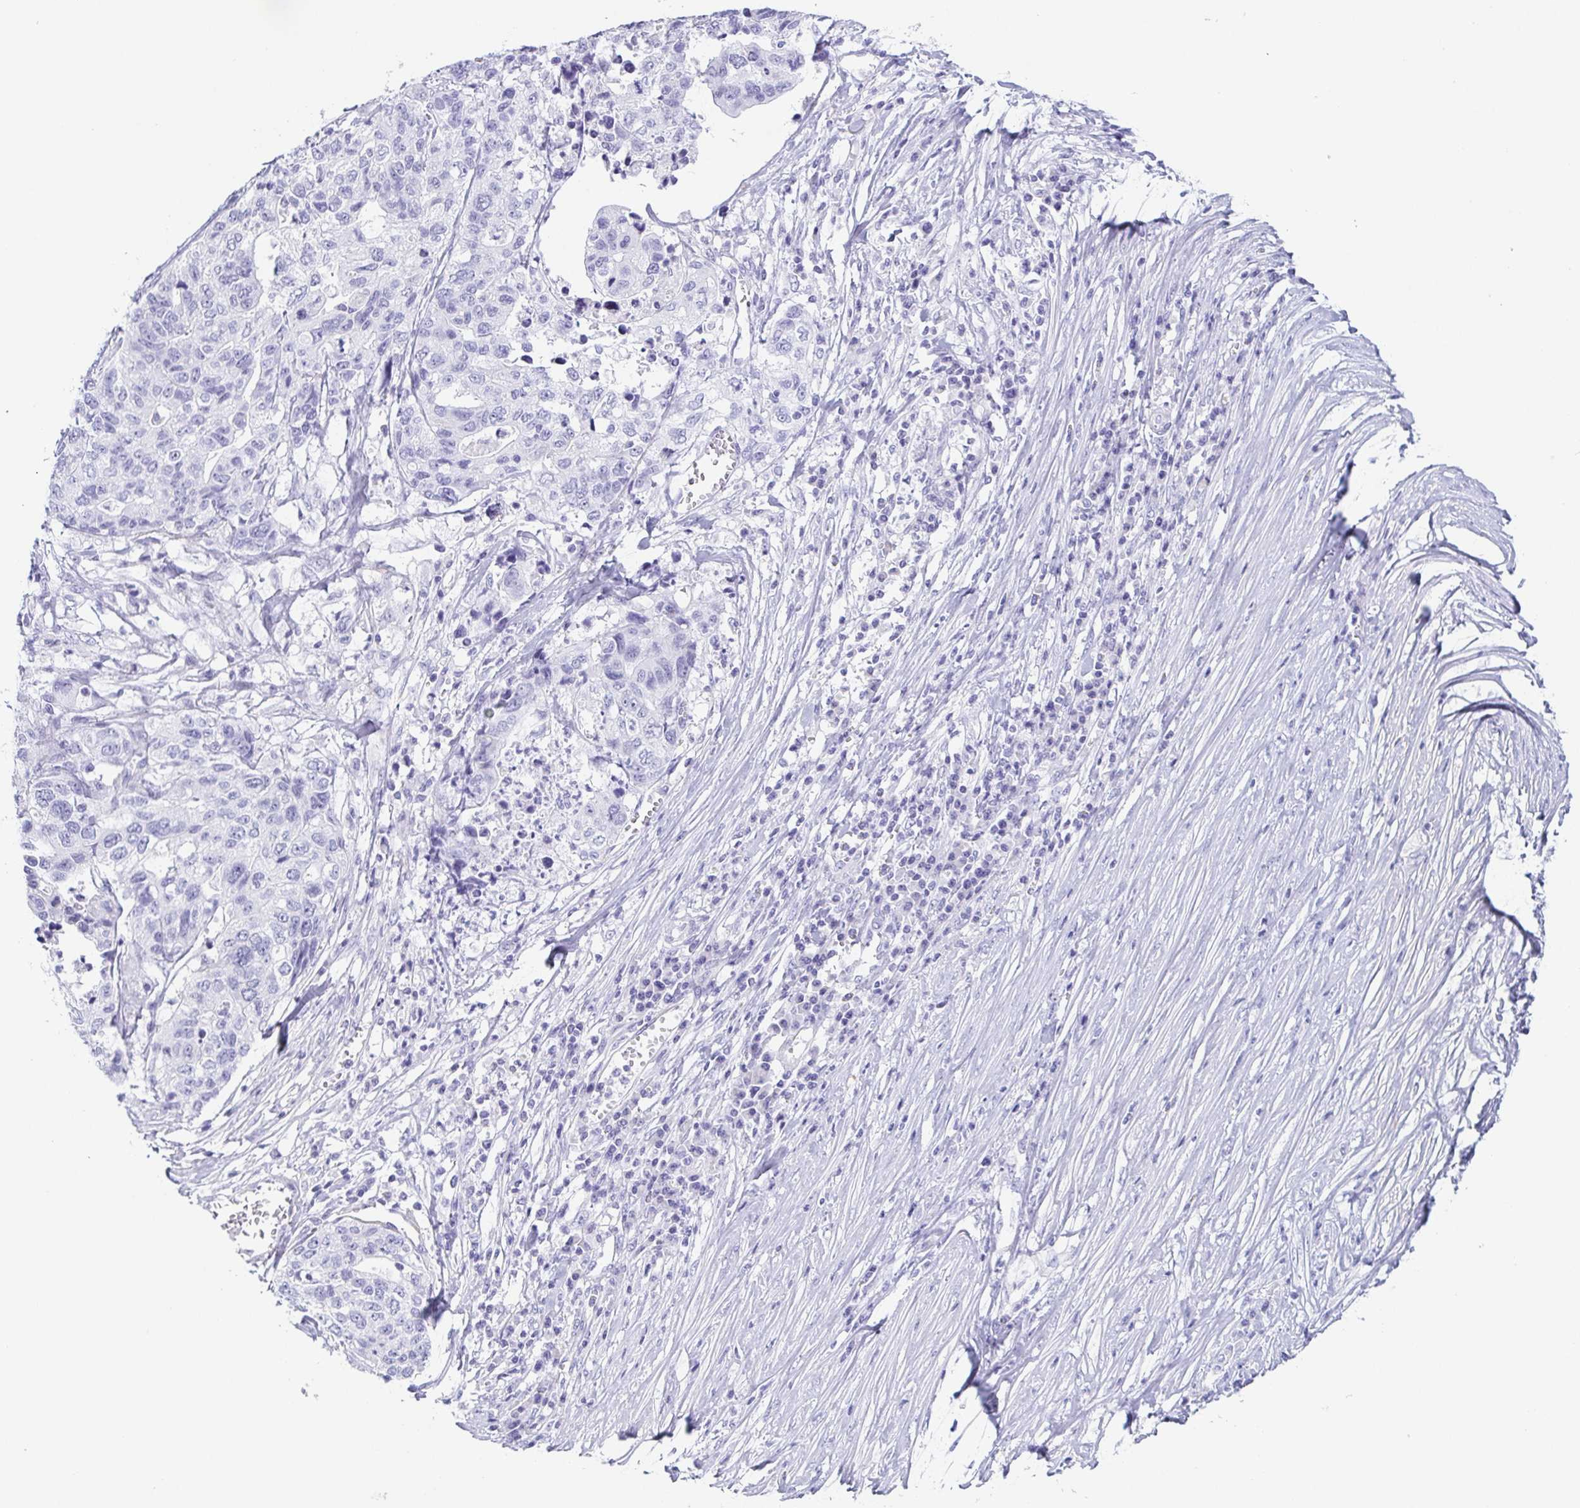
{"staining": {"intensity": "negative", "quantity": "none", "location": "none"}, "tissue": "stomach cancer", "cell_type": "Tumor cells", "image_type": "cancer", "snomed": [{"axis": "morphology", "description": "Adenocarcinoma, NOS"}, {"axis": "topography", "description": "Stomach, upper"}], "caption": "Tumor cells are negative for protein expression in human stomach adenocarcinoma.", "gene": "PRR27", "patient": {"sex": "female", "age": 67}}